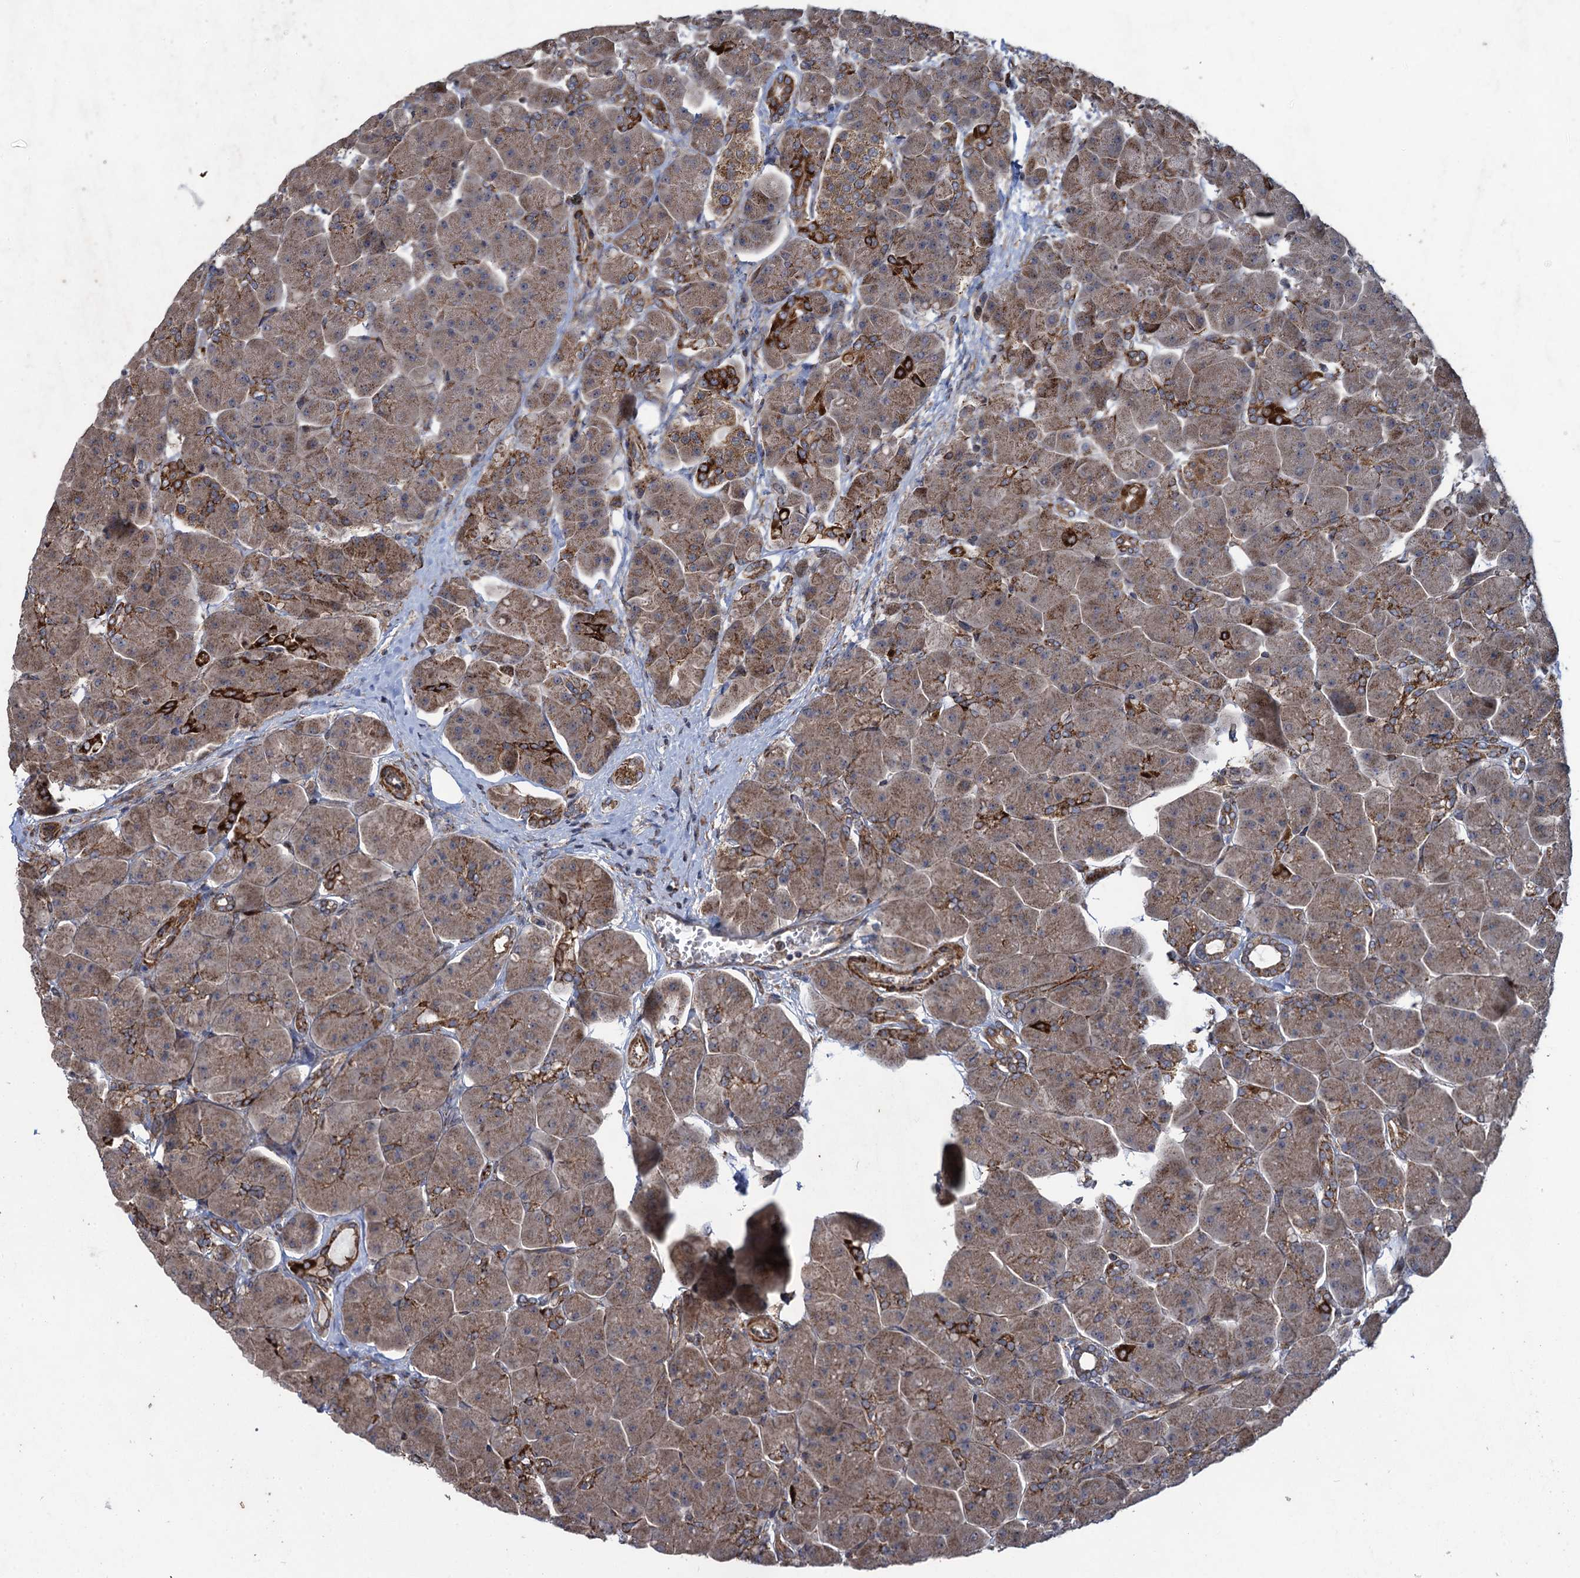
{"staining": {"intensity": "moderate", "quantity": ">75%", "location": "cytoplasmic/membranous"}, "tissue": "pancreas", "cell_type": "Exocrine glandular cells", "image_type": "normal", "snomed": [{"axis": "morphology", "description": "Normal tissue, NOS"}, {"axis": "topography", "description": "Pancreas"}], "caption": "Normal pancreas reveals moderate cytoplasmic/membranous expression in about >75% of exocrine glandular cells Nuclei are stained in blue..", "gene": "HAUS1", "patient": {"sex": "male", "age": 66}}